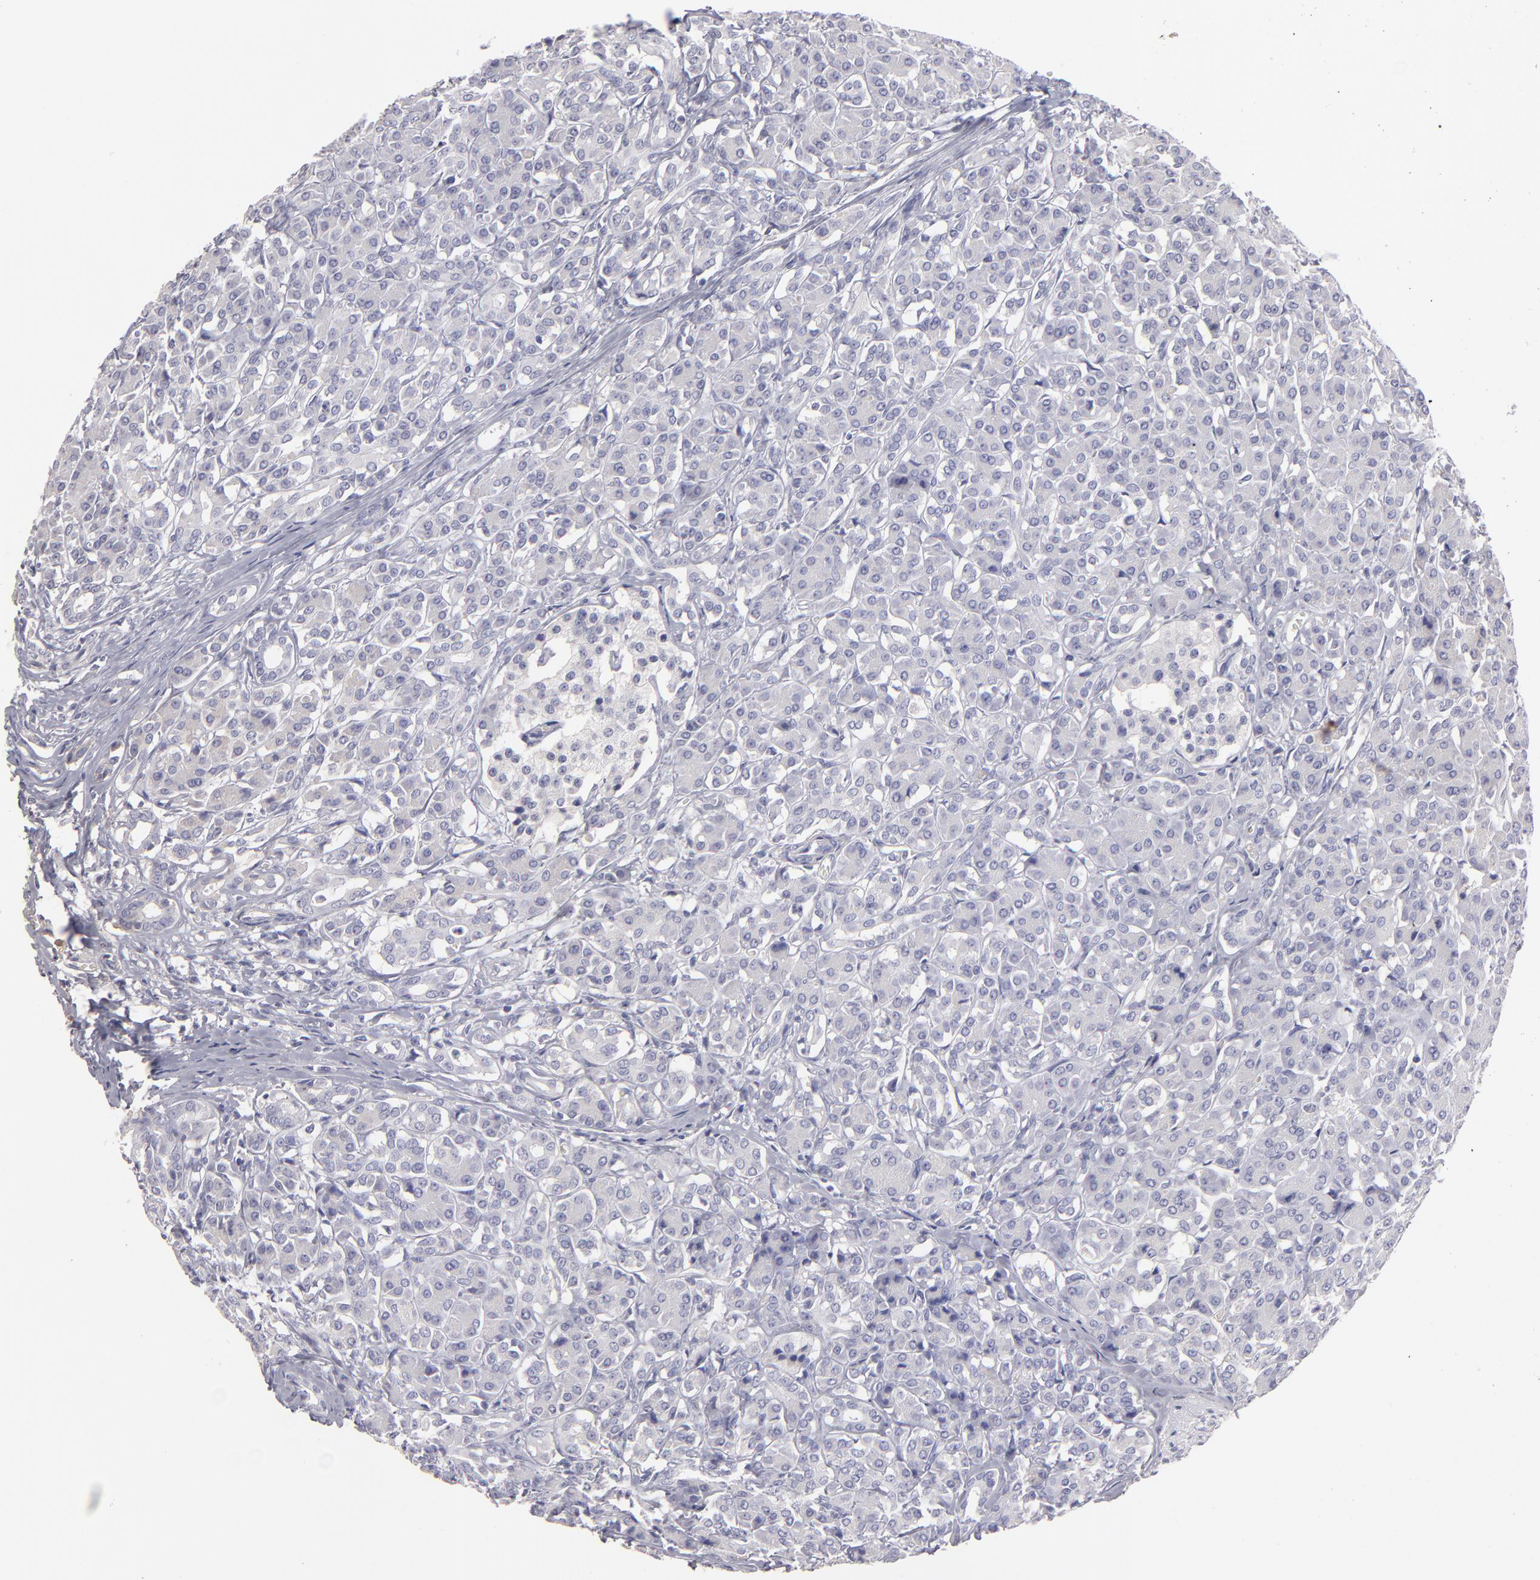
{"staining": {"intensity": "negative", "quantity": "none", "location": "none"}, "tissue": "pancreas", "cell_type": "Exocrine glandular cells", "image_type": "normal", "snomed": [{"axis": "morphology", "description": "Normal tissue, NOS"}, {"axis": "topography", "description": "Lymph node"}, {"axis": "topography", "description": "Pancreas"}], "caption": "Immunohistochemistry of benign pancreas shows no positivity in exocrine glandular cells.", "gene": "ABCC4", "patient": {"sex": "male", "age": 59}}